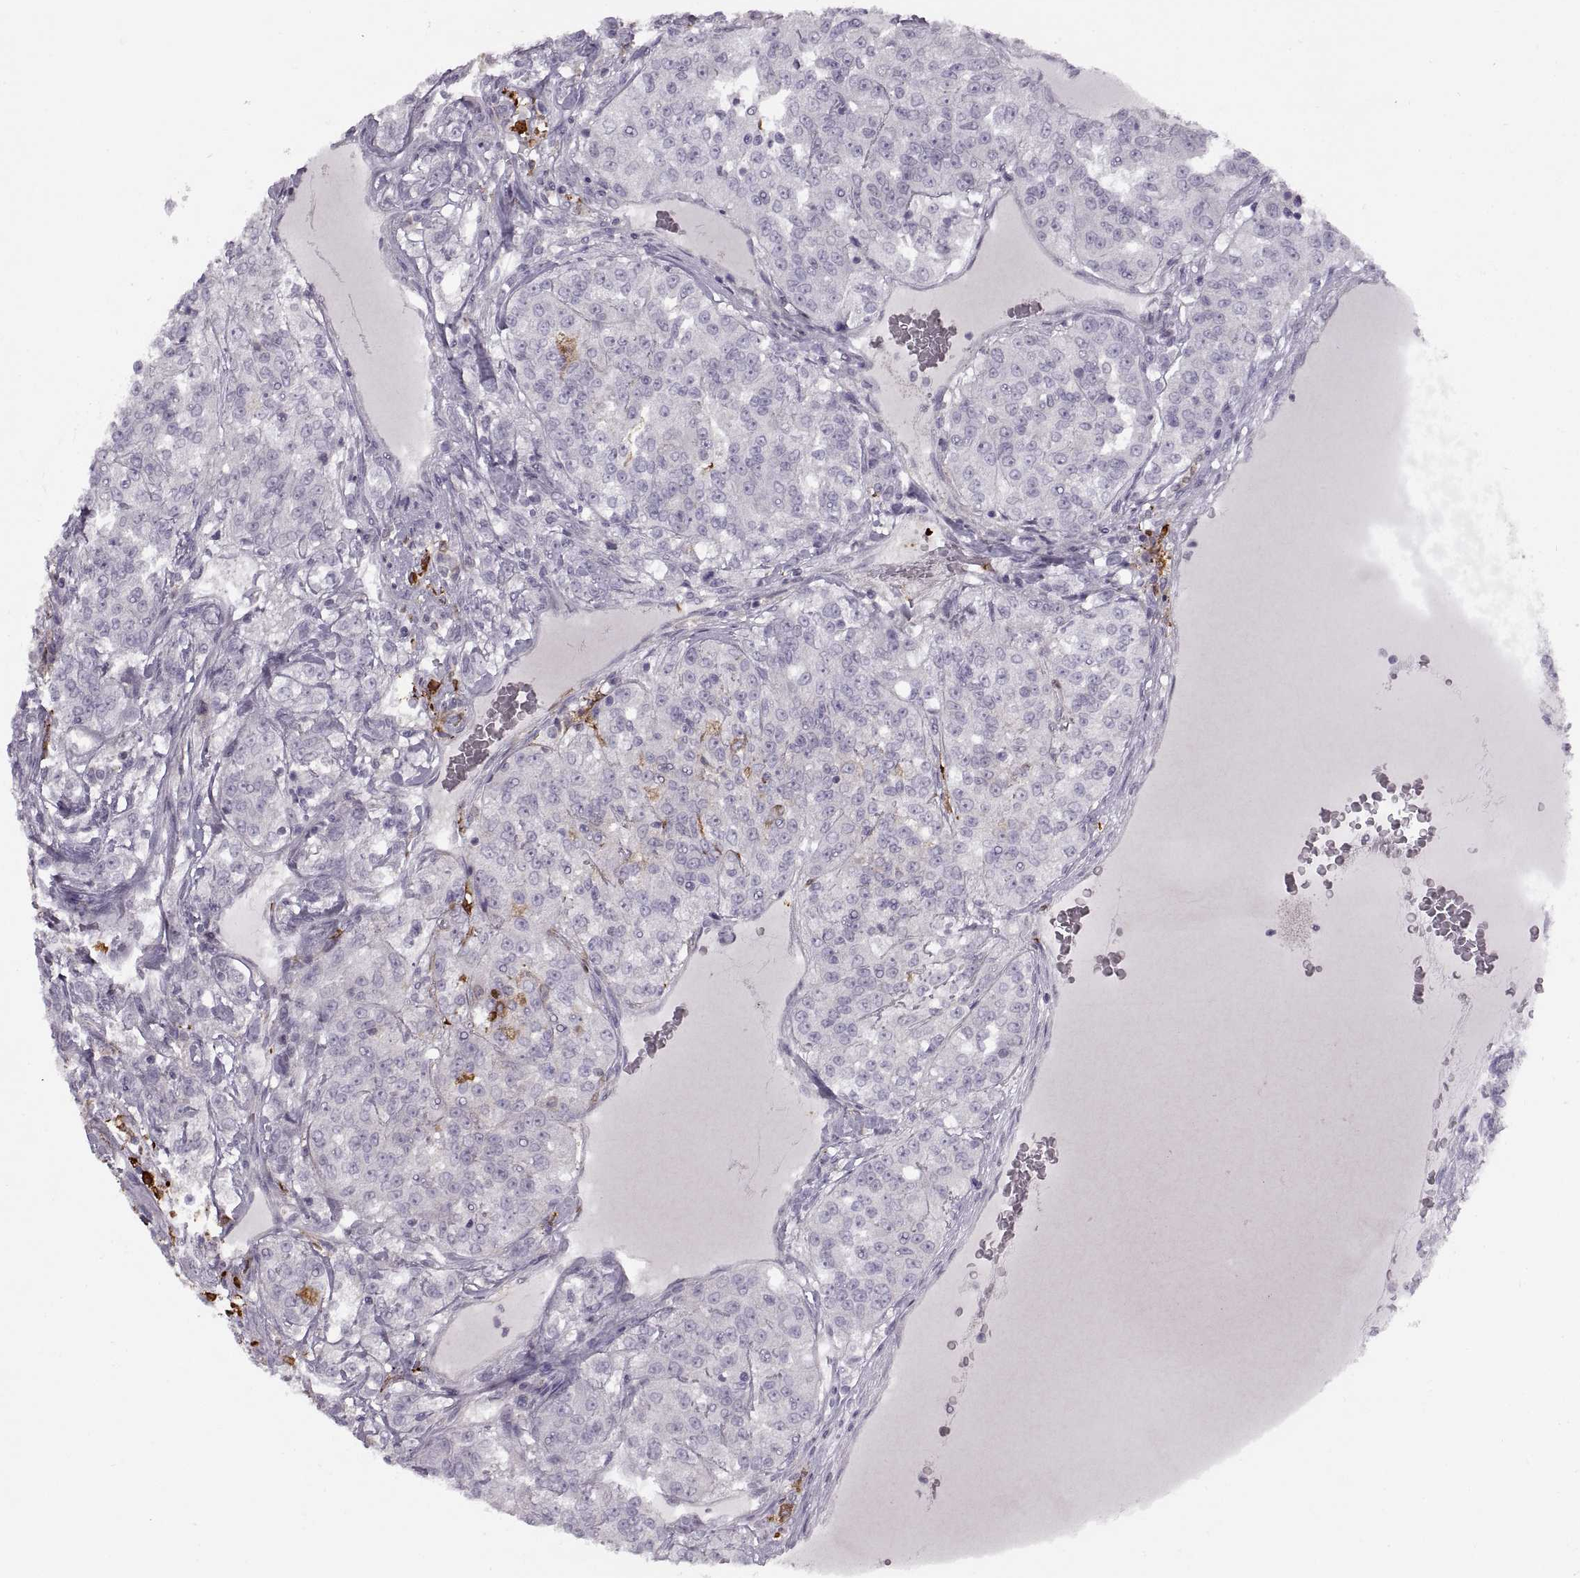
{"staining": {"intensity": "negative", "quantity": "none", "location": "none"}, "tissue": "renal cancer", "cell_type": "Tumor cells", "image_type": "cancer", "snomed": [{"axis": "morphology", "description": "Adenocarcinoma, NOS"}, {"axis": "topography", "description": "Kidney"}], "caption": "Protein analysis of adenocarcinoma (renal) shows no significant positivity in tumor cells.", "gene": "H2AP", "patient": {"sex": "female", "age": 63}}